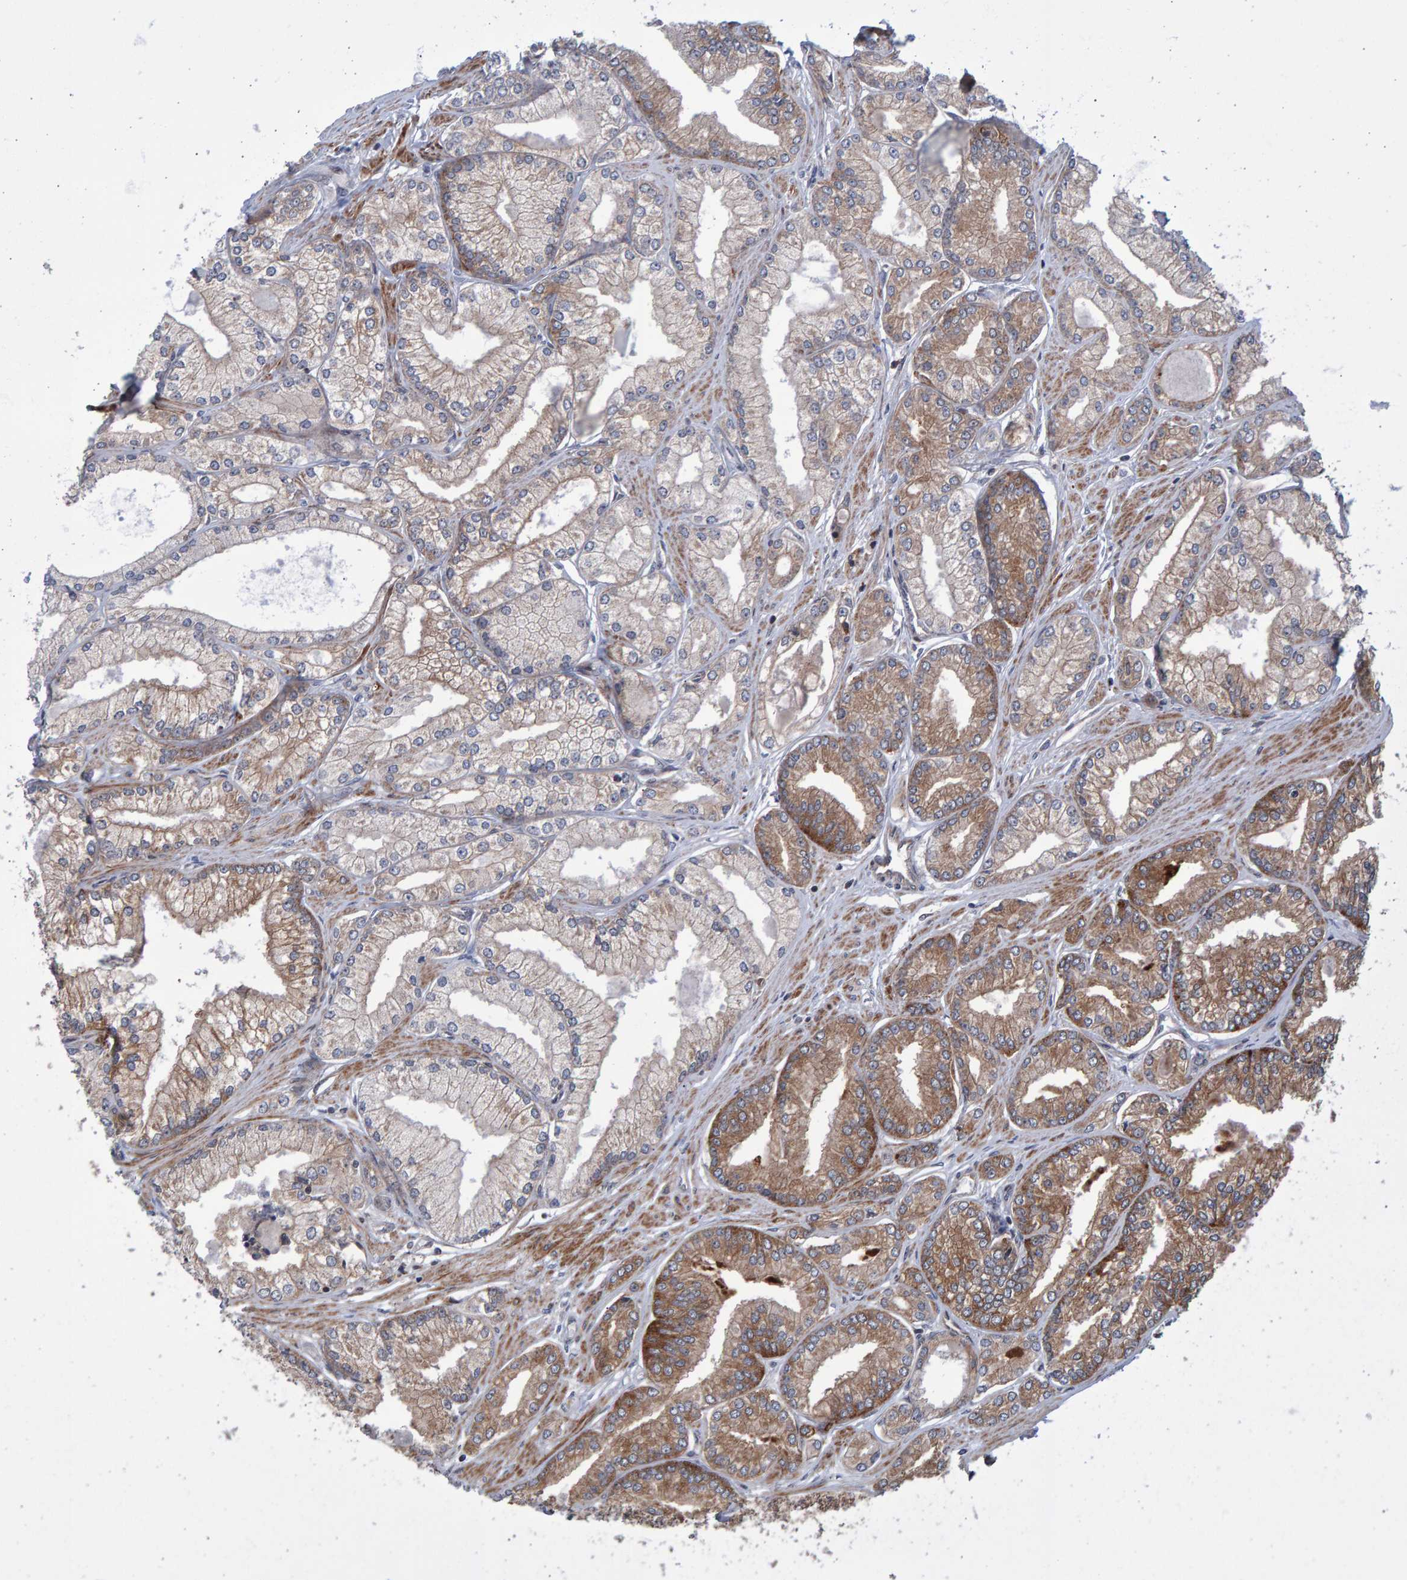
{"staining": {"intensity": "moderate", "quantity": ">75%", "location": "cytoplasmic/membranous"}, "tissue": "prostate cancer", "cell_type": "Tumor cells", "image_type": "cancer", "snomed": [{"axis": "morphology", "description": "Adenocarcinoma, Low grade"}, {"axis": "topography", "description": "Prostate"}], "caption": "A brown stain labels moderate cytoplasmic/membranous expression of a protein in human prostate cancer tumor cells.", "gene": "LRBA", "patient": {"sex": "male", "age": 52}}